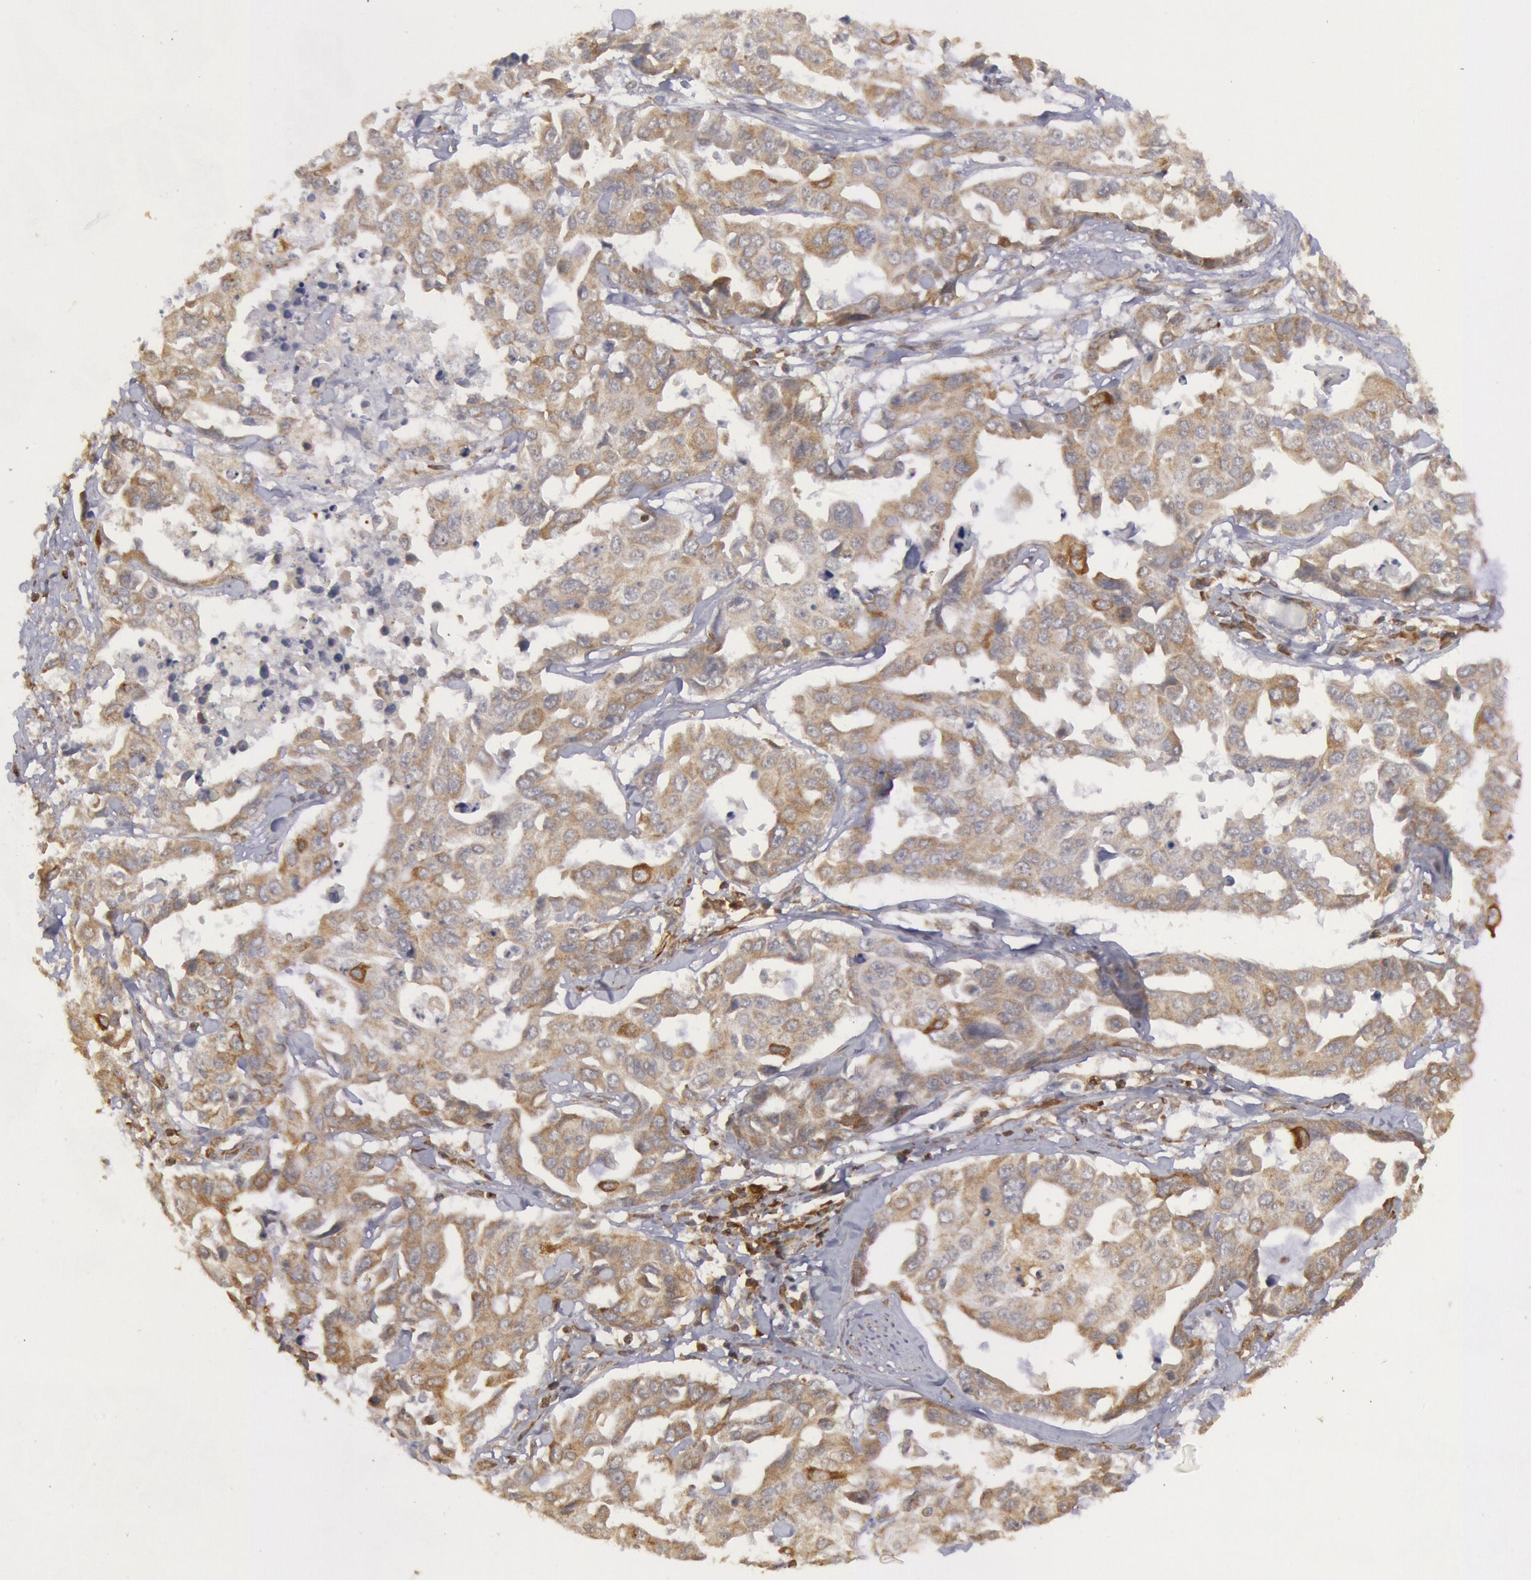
{"staining": {"intensity": "negative", "quantity": "none", "location": "none"}, "tissue": "lung cancer", "cell_type": "Tumor cells", "image_type": "cancer", "snomed": [{"axis": "morphology", "description": "Adenocarcinoma, NOS"}, {"axis": "topography", "description": "Lung"}], "caption": "A high-resolution image shows IHC staining of lung cancer (adenocarcinoma), which displays no significant positivity in tumor cells.", "gene": "TAP2", "patient": {"sex": "male", "age": 64}}